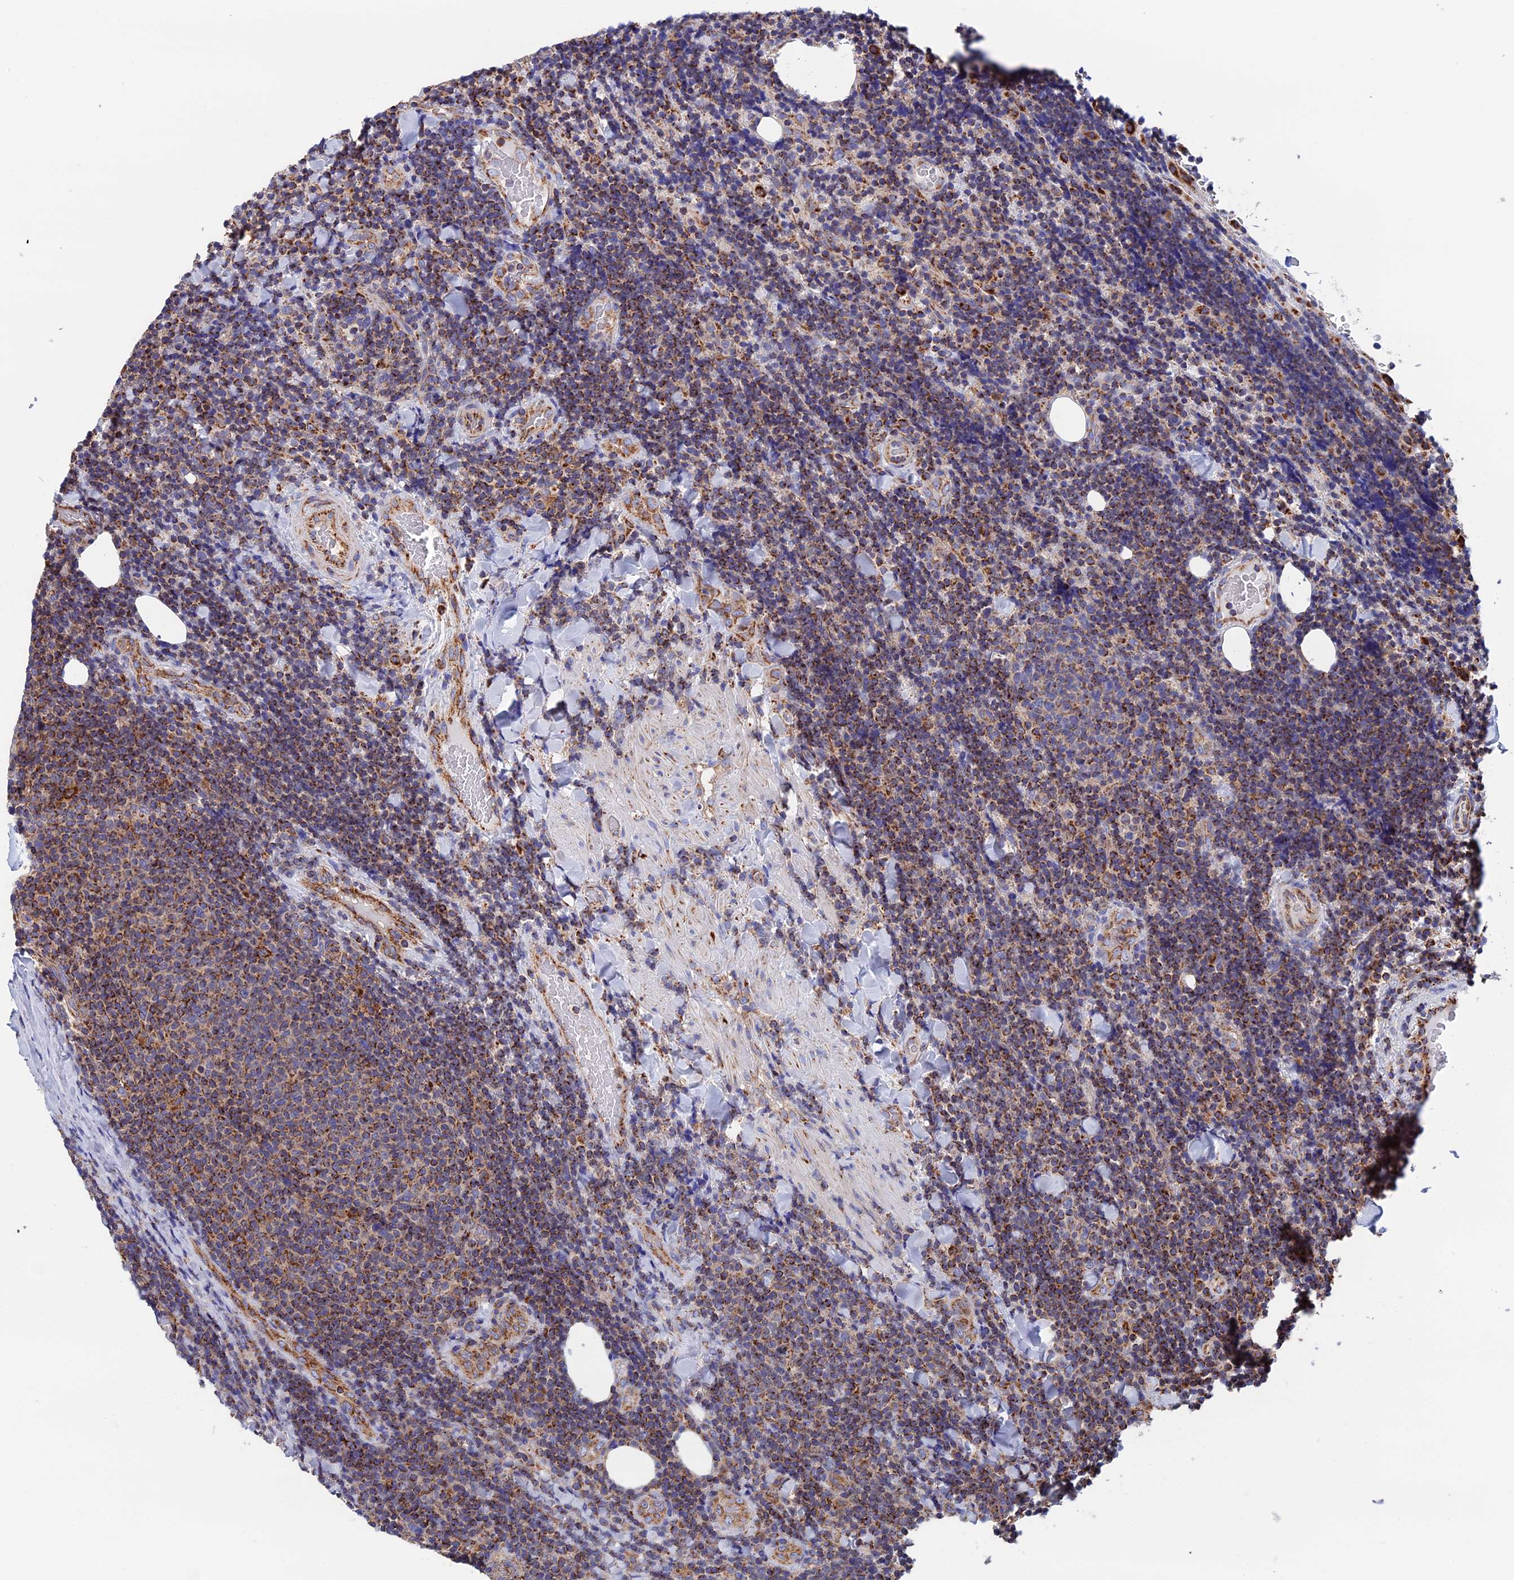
{"staining": {"intensity": "moderate", "quantity": ">75%", "location": "cytoplasmic/membranous"}, "tissue": "lymphoma", "cell_type": "Tumor cells", "image_type": "cancer", "snomed": [{"axis": "morphology", "description": "Malignant lymphoma, non-Hodgkin's type, Low grade"}, {"axis": "topography", "description": "Lymph node"}], "caption": "A high-resolution photomicrograph shows immunohistochemistry (IHC) staining of lymphoma, which shows moderate cytoplasmic/membranous expression in about >75% of tumor cells. (IHC, brightfield microscopy, high magnification).", "gene": "WDR83", "patient": {"sex": "male", "age": 66}}